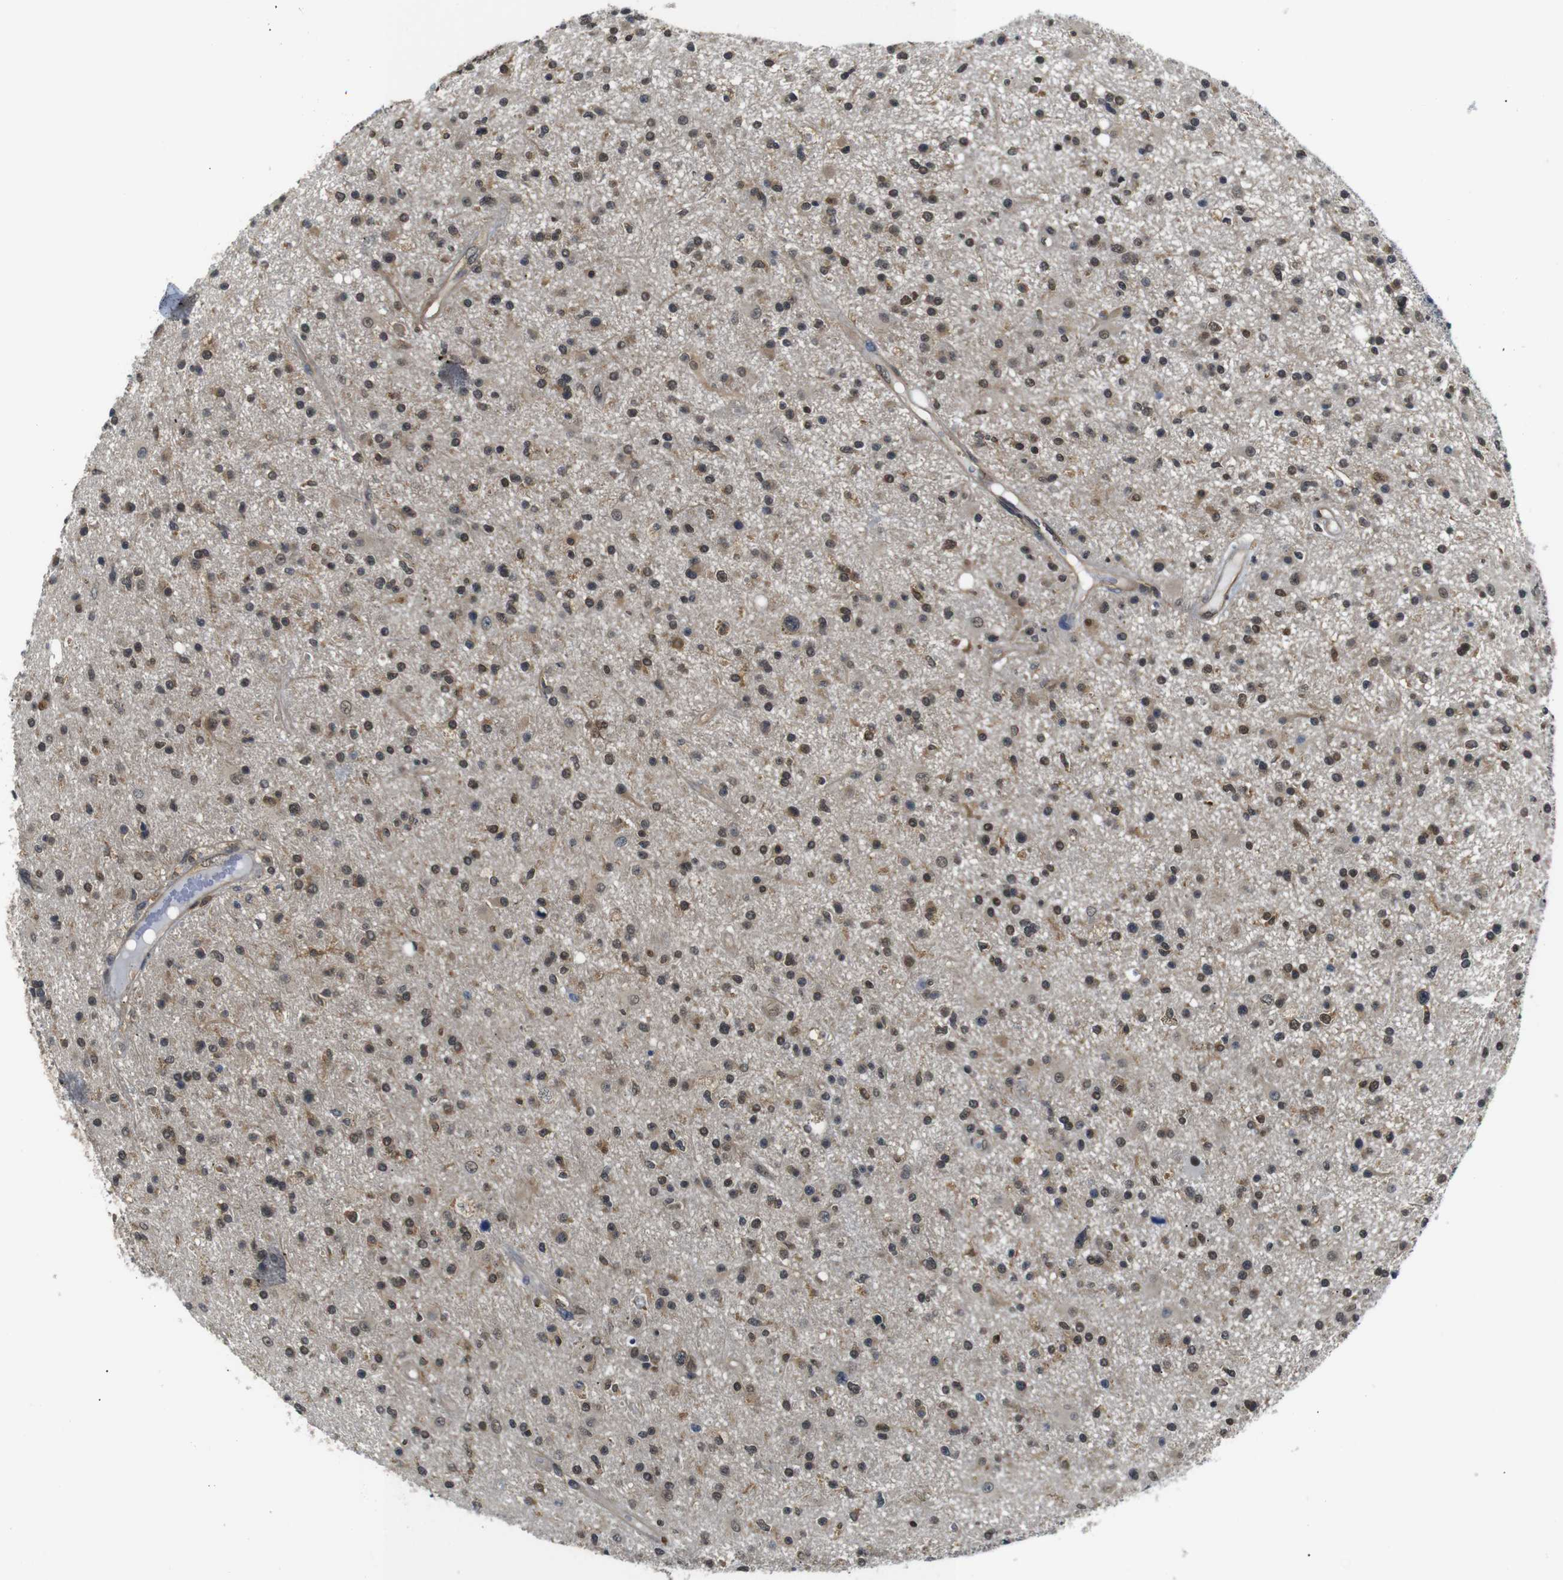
{"staining": {"intensity": "moderate", "quantity": ">75%", "location": "cytoplasmic/membranous,nuclear"}, "tissue": "glioma", "cell_type": "Tumor cells", "image_type": "cancer", "snomed": [{"axis": "morphology", "description": "Glioma, malignant, High grade"}, {"axis": "topography", "description": "Brain"}], "caption": "The image shows immunohistochemical staining of malignant high-grade glioma. There is moderate cytoplasmic/membranous and nuclear staining is appreciated in approximately >75% of tumor cells.", "gene": "UBXN1", "patient": {"sex": "male", "age": 33}}